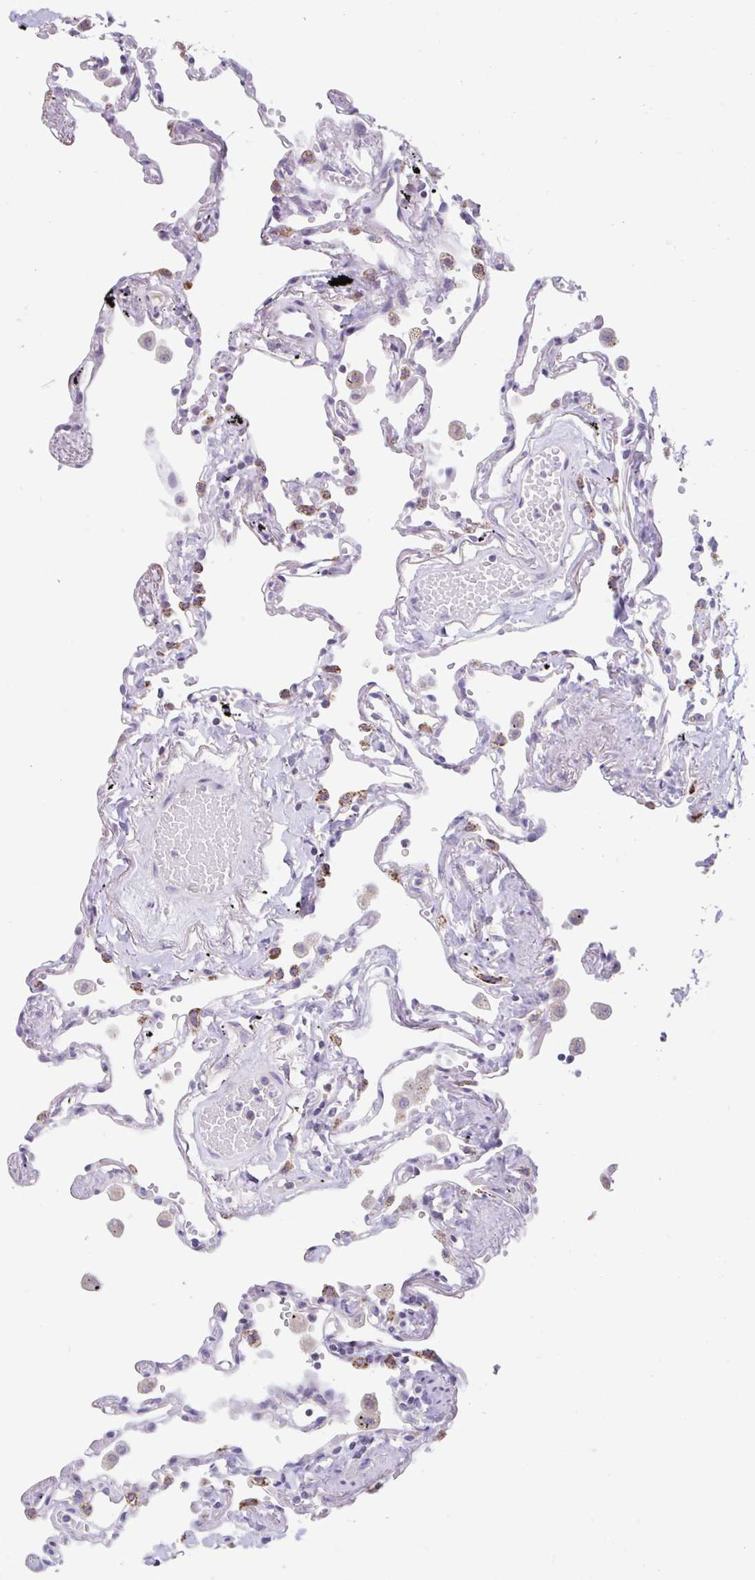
{"staining": {"intensity": "moderate", "quantity": "<25%", "location": "cytoplasmic/membranous"}, "tissue": "lung", "cell_type": "Alveolar cells", "image_type": "normal", "snomed": [{"axis": "morphology", "description": "Normal tissue, NOS"}, {"axis": "topography", "description": "Lung"}], "caption": "Immunohistochemical staining of benign lung reveals <25% levels of moderate cytoplasmic/membranous protein positivity in about <25% of alveolar cells. The protein is shown in brown color, while the nuclei are stained blue.", "gene": "NT5C1B", "patient": {"sex": "female", "age": 67}}